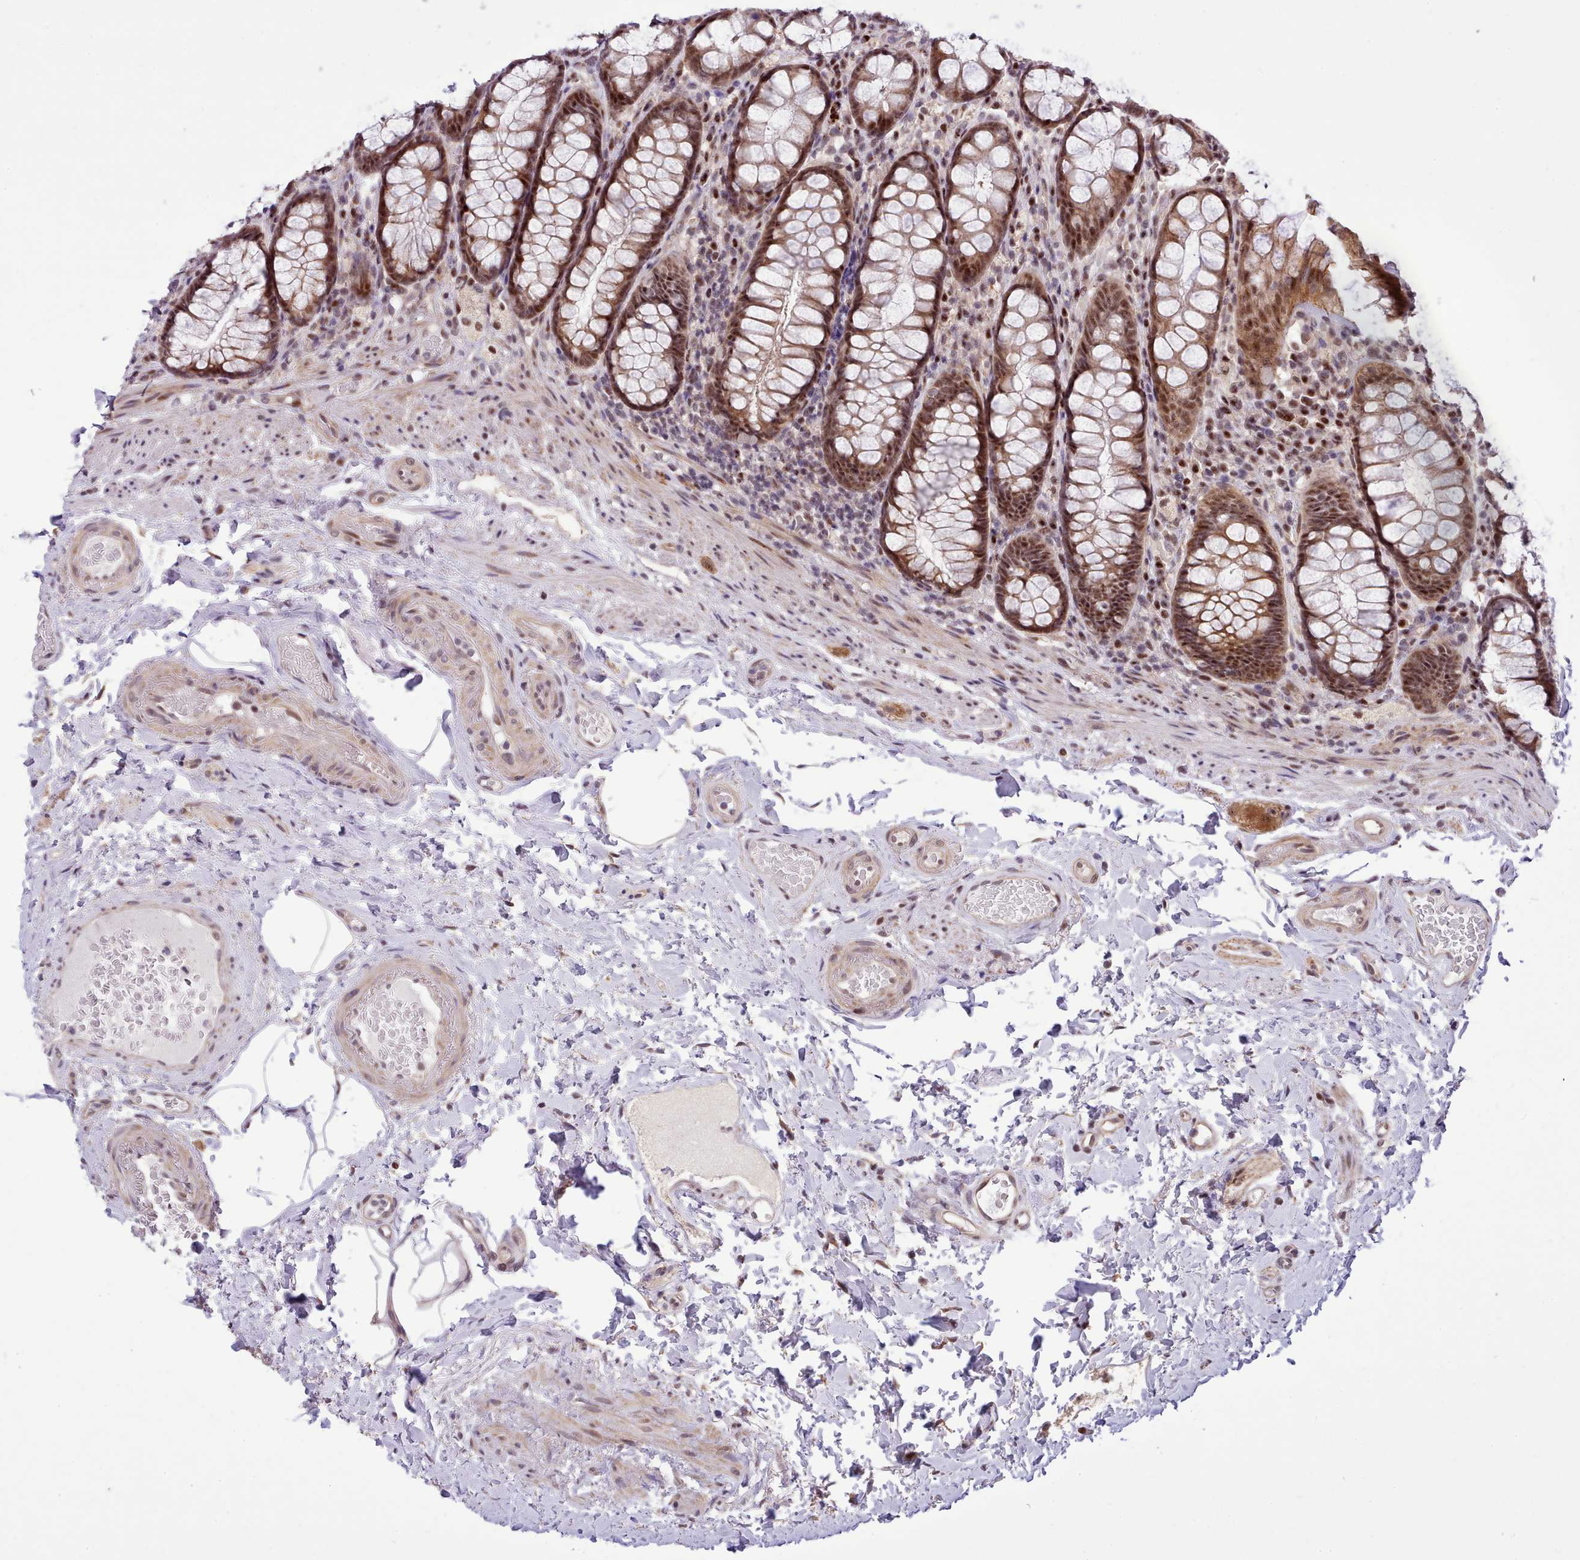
{"staining": {"intensity": "moderate", "quantity": ">75%", "location": "cytoplasmic/membranous,nuclear"}, "tissue": "rectum", "cell_type": "Glandular cells", "image_type": "normal", "snomed": [{"axis": "morphology", "description": "Normal tissue, NOS"}, {"axis": "topography", "description": "Rectum"}], "caption": "Immunohistochemical staining of benign human rectum demonstrates >75% levels of moderate cytoplasmic/membranous,nuclear protein staining in approximately >75% of glandular cells.", "gene": "HOXB7", "patient": {"sex": "male", "age": 83}}